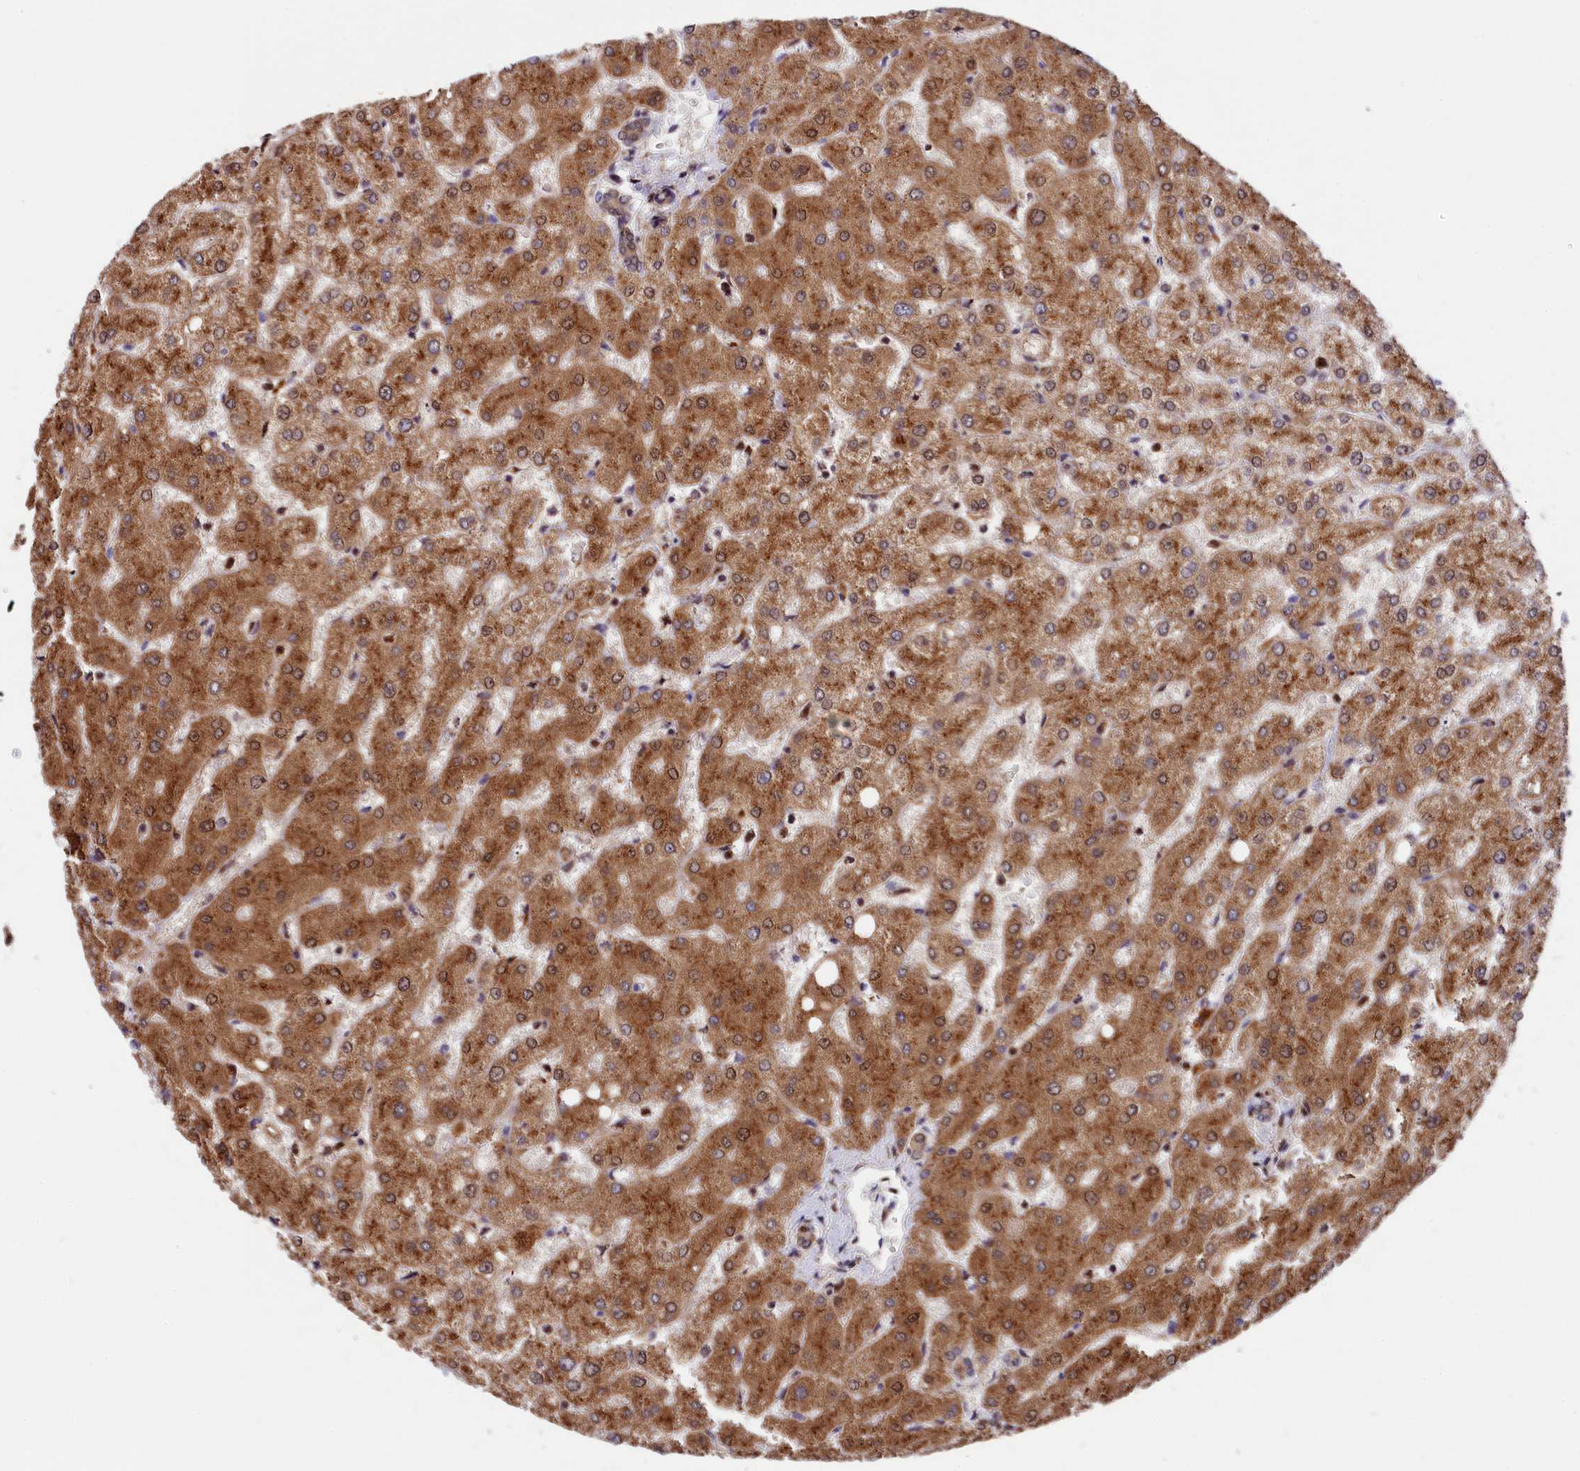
{"staining": {"intensity": "negative", "quantity": "none", "location": "none"}, "tissue": "liver", "cell_type": "Cholangiocytes", "image_type": "normal", "snomed": [{"axis": "morphology", "description": "Normal tissue, NOS"}, {"axis": "topography", "description": "Liver"}], "caption": "The micrograph displays no significant expression in cholangiocytes of liver. (DAB immunohistochemistry with hematoxylin counter stain).", "gene": "ADRM1", "patient": {"sex": "female", "age": 54}}